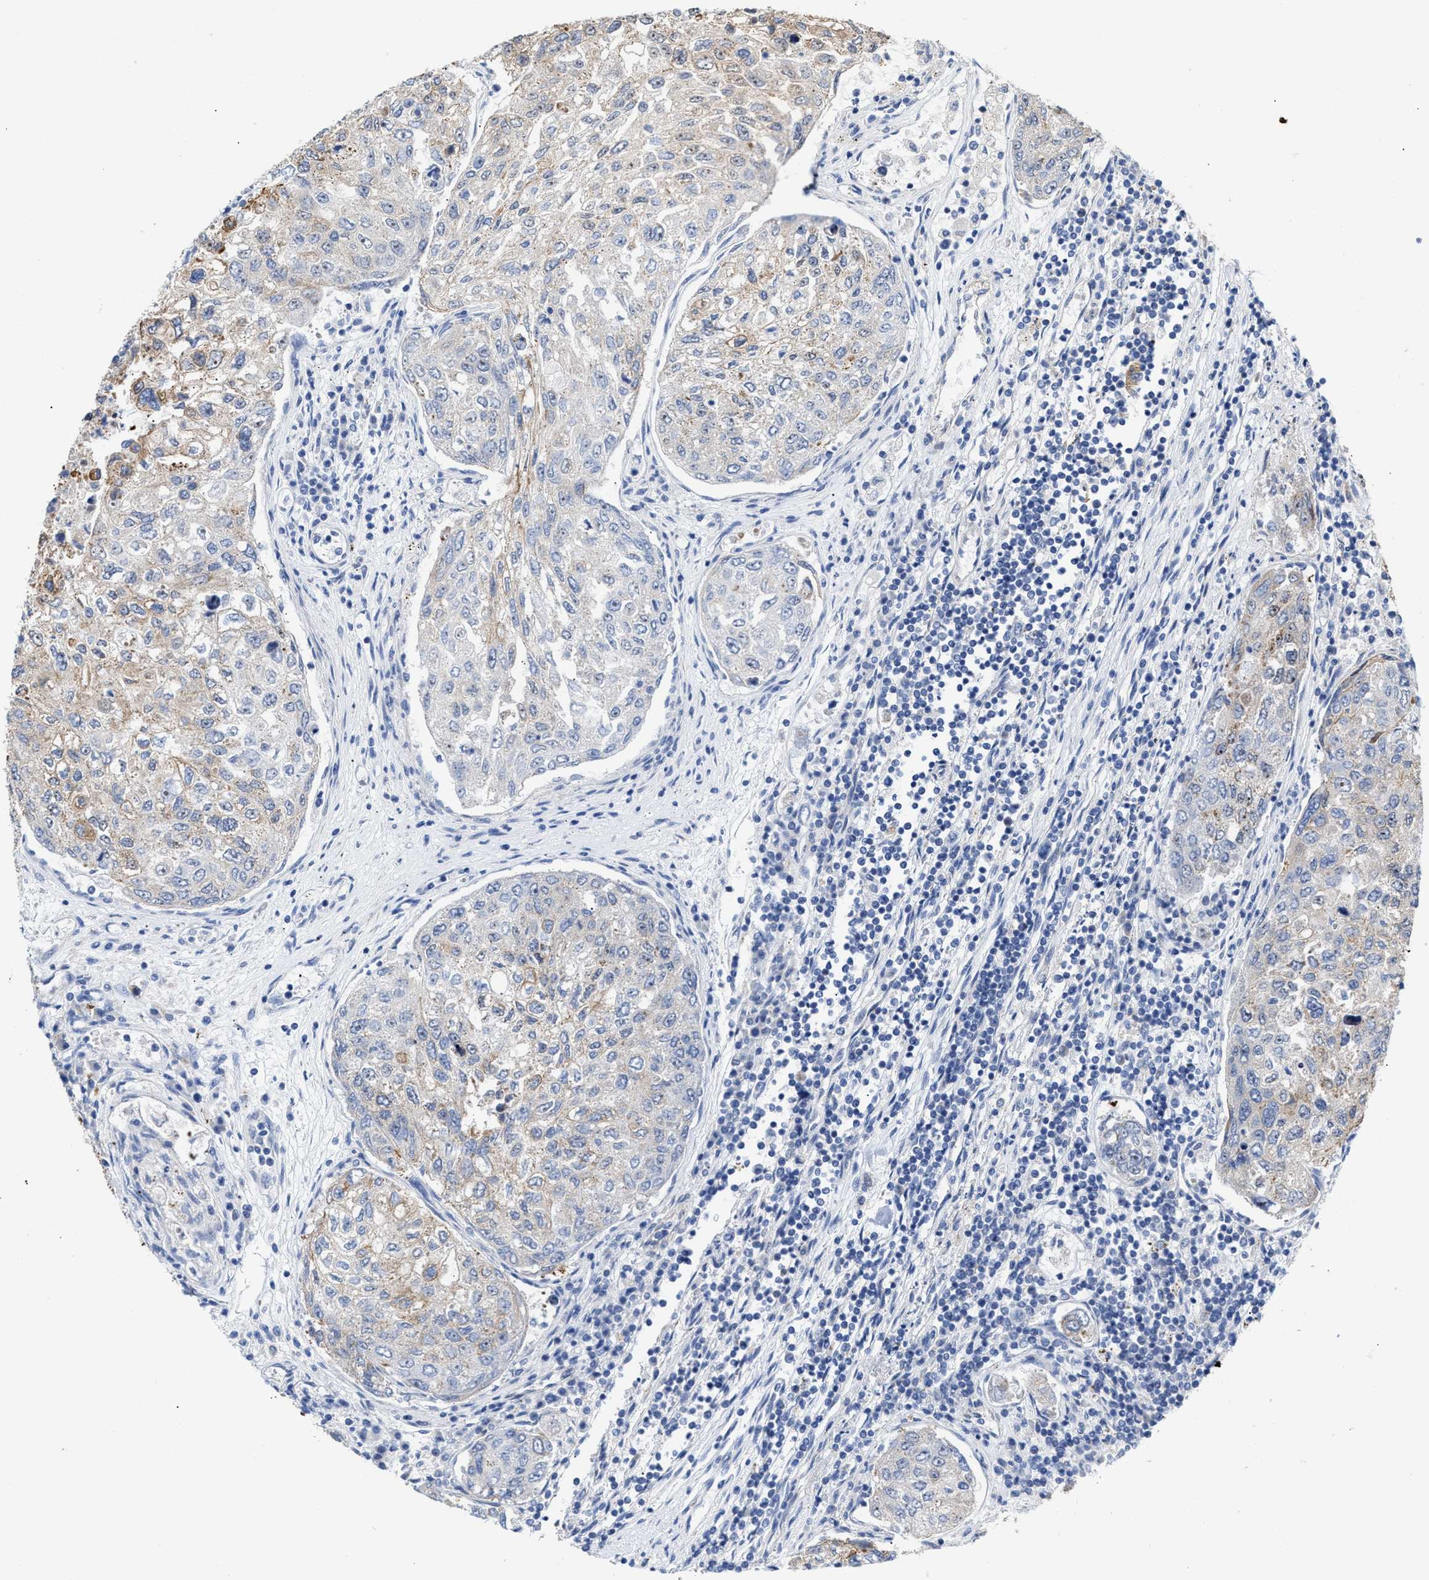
{"staining": {"intensity": "weak", "quantity": "<25%", "location": "cytoplasmic/membranous"}, "tissue": "urothelial cancer", "cell_type": "Tumor cells", "image_type": "cancer", "snomed": [{"axis": "morphology", "description": "Urothelial carcinoma, High grade"}, {"axis": "topography", "description": "Lymph node"}, {"axis": "topography", "description": "Urinary bladder"}], "caption": "A high-resolution image shows IHC staining of urothelial cancer, which exhibits no significant staining in tumor cells.", "gene": "JAG1", "patient": {"sex": "male", "age": 51}}